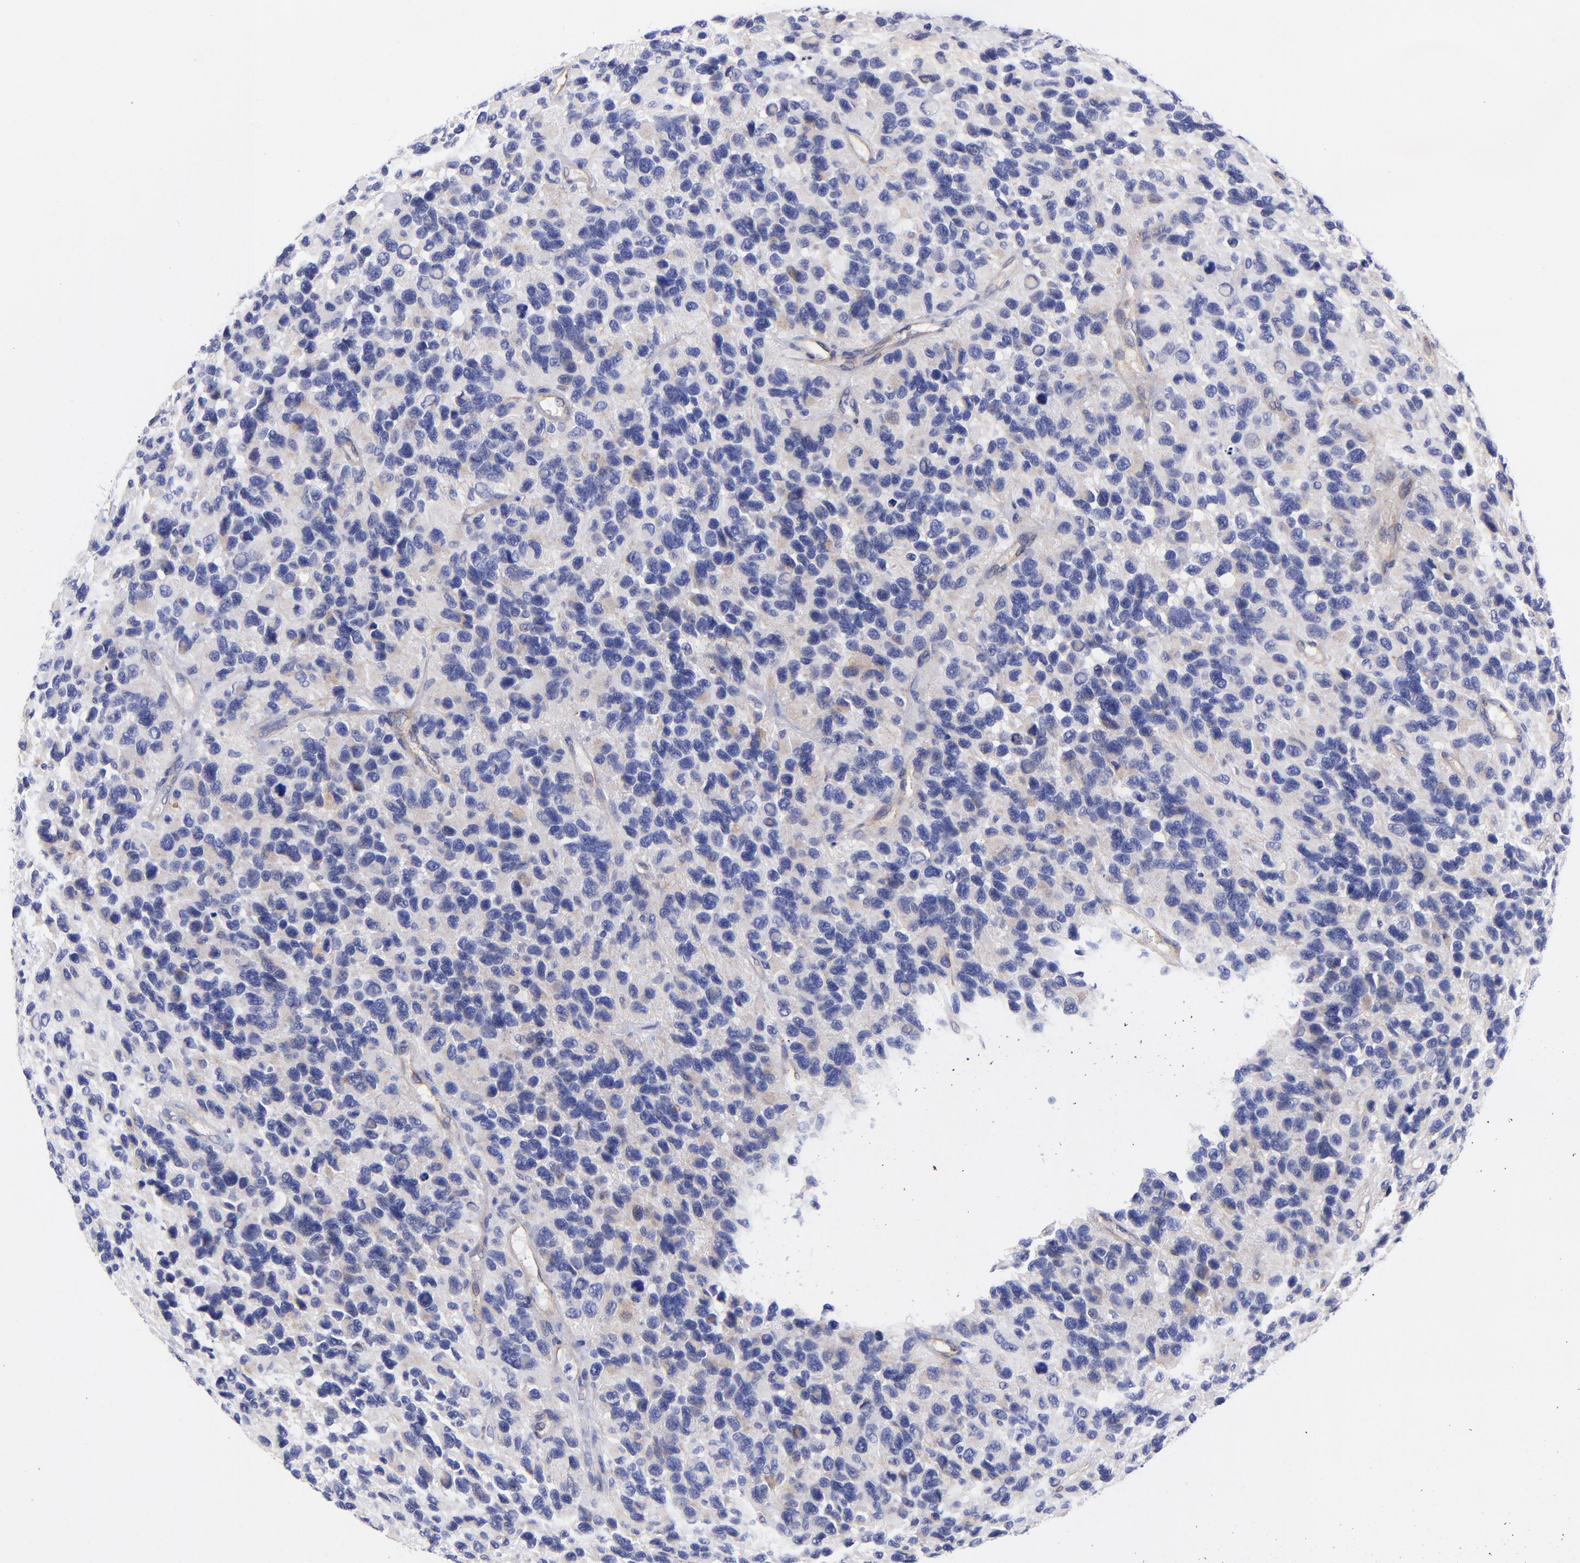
{"staining": {"intensity": "weak", "quantity": "<25%", "location": "cytoplasmic/membranous"}, "tissue": "glioma", "cell_type": "Tumor cells", "image_type": "cancer", "snomed": [{"axis": "morphology", "description": "Glioma, malignant, High grade"}, {"axis": "topography", "description": "Brain"}], "caption": "The immunohistochemistry (IHC) histopathology image has no significant expression in tumor cells of malignant high-grade glioma tissue. Brightfield microscopy of immunohistochemistry stained with DAB (brown) and hematoxylin (blue), captured at high magnification.", "gene": "PPFIBP1", "patient": {"sex": "male", "age": 77}}